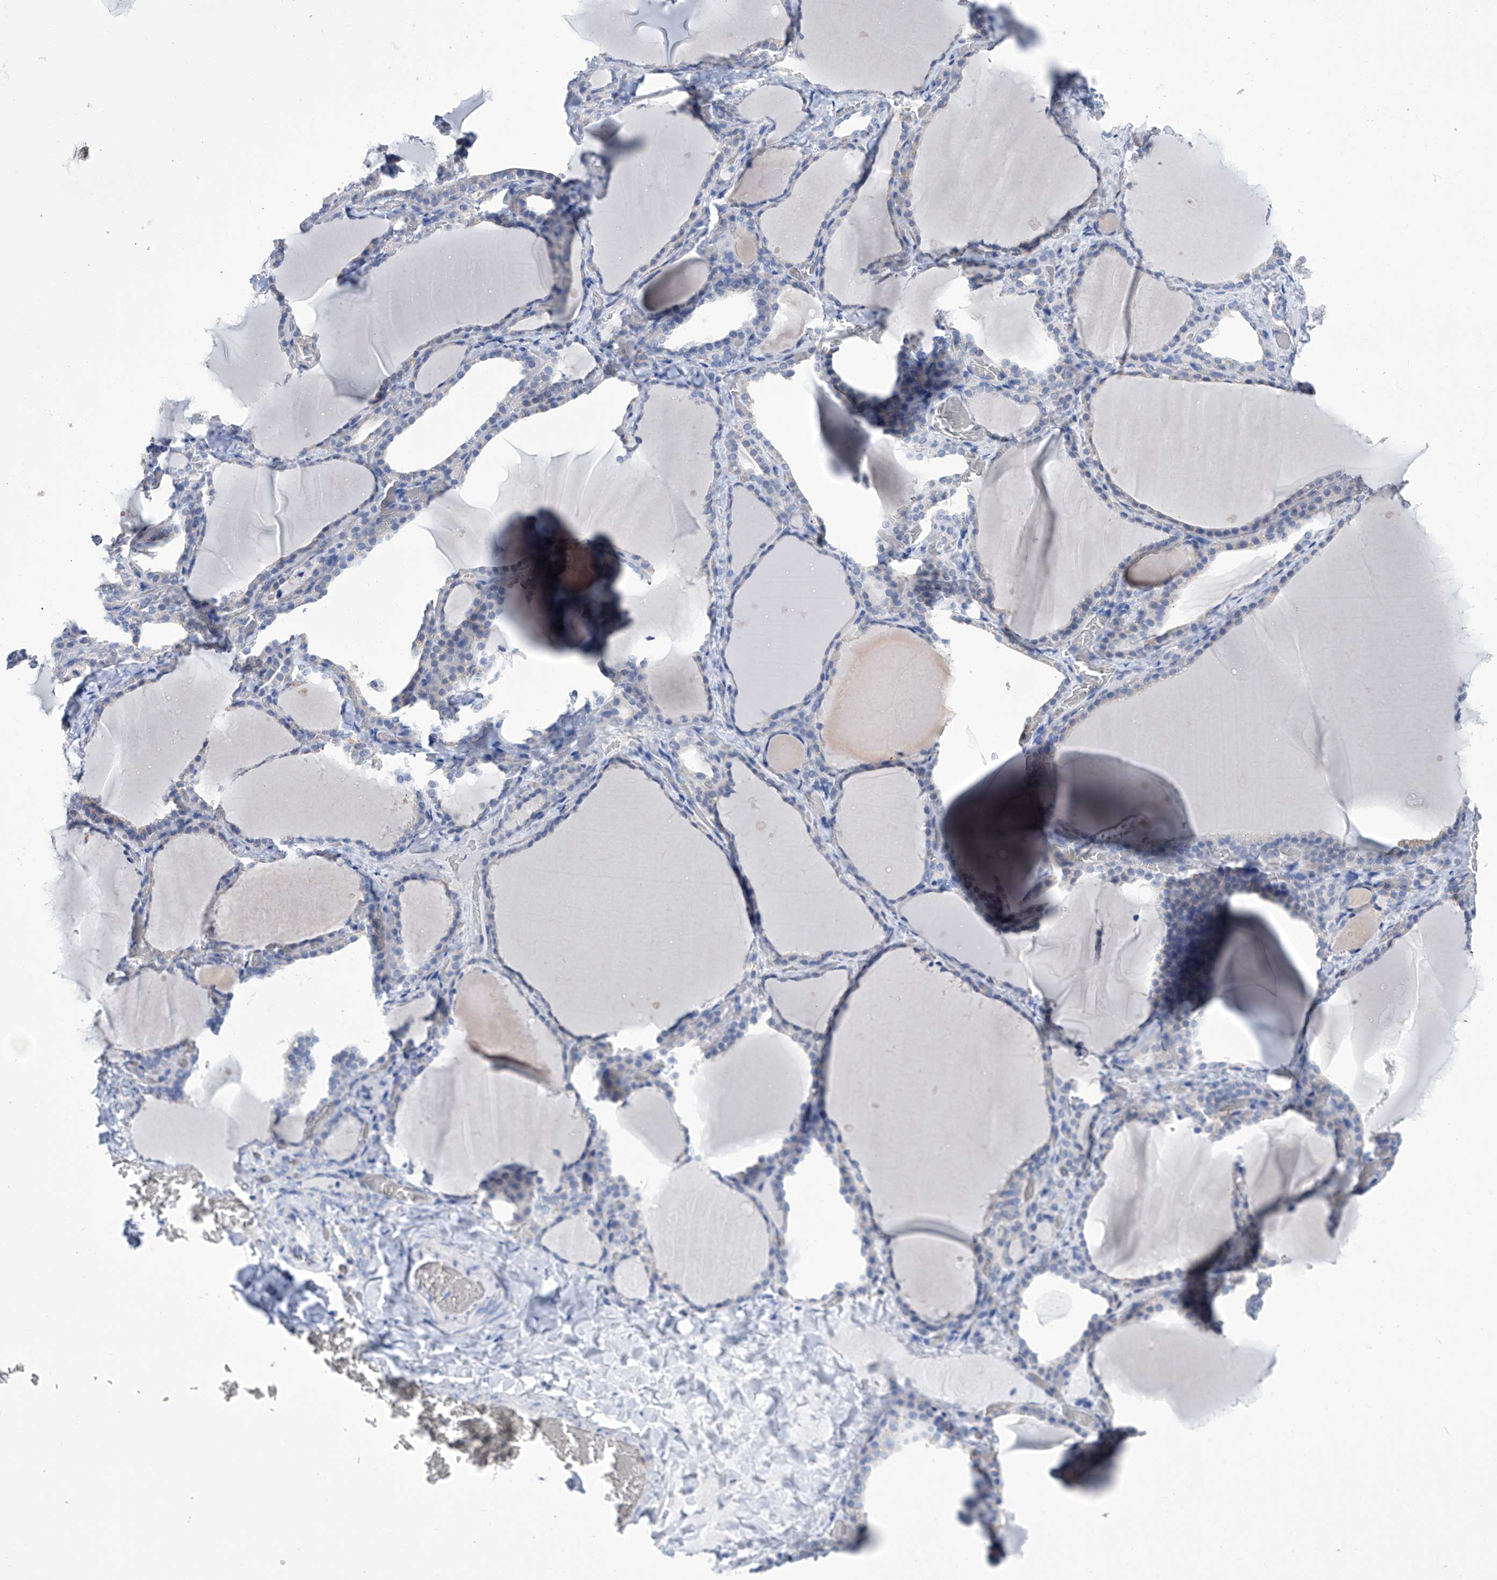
{"staining": {"intensity": "negative", "quantity": "none", "location": "none"}, "tissue": "thyroid gland", "cell_type": "Glandular cells", "image_type": "normal", "snomed": [{"axis": "morphology", "description": "Normal tissue, NOS"}, {"axis": "topography", "description": "Thyroid gland"}], "caption": "Immunohistochemical staining of benign human thyroid gland reveals no significant positivity in glandular cells.", "gene": "IMPA2", "patient": {"sex": "female", "age": 22}}